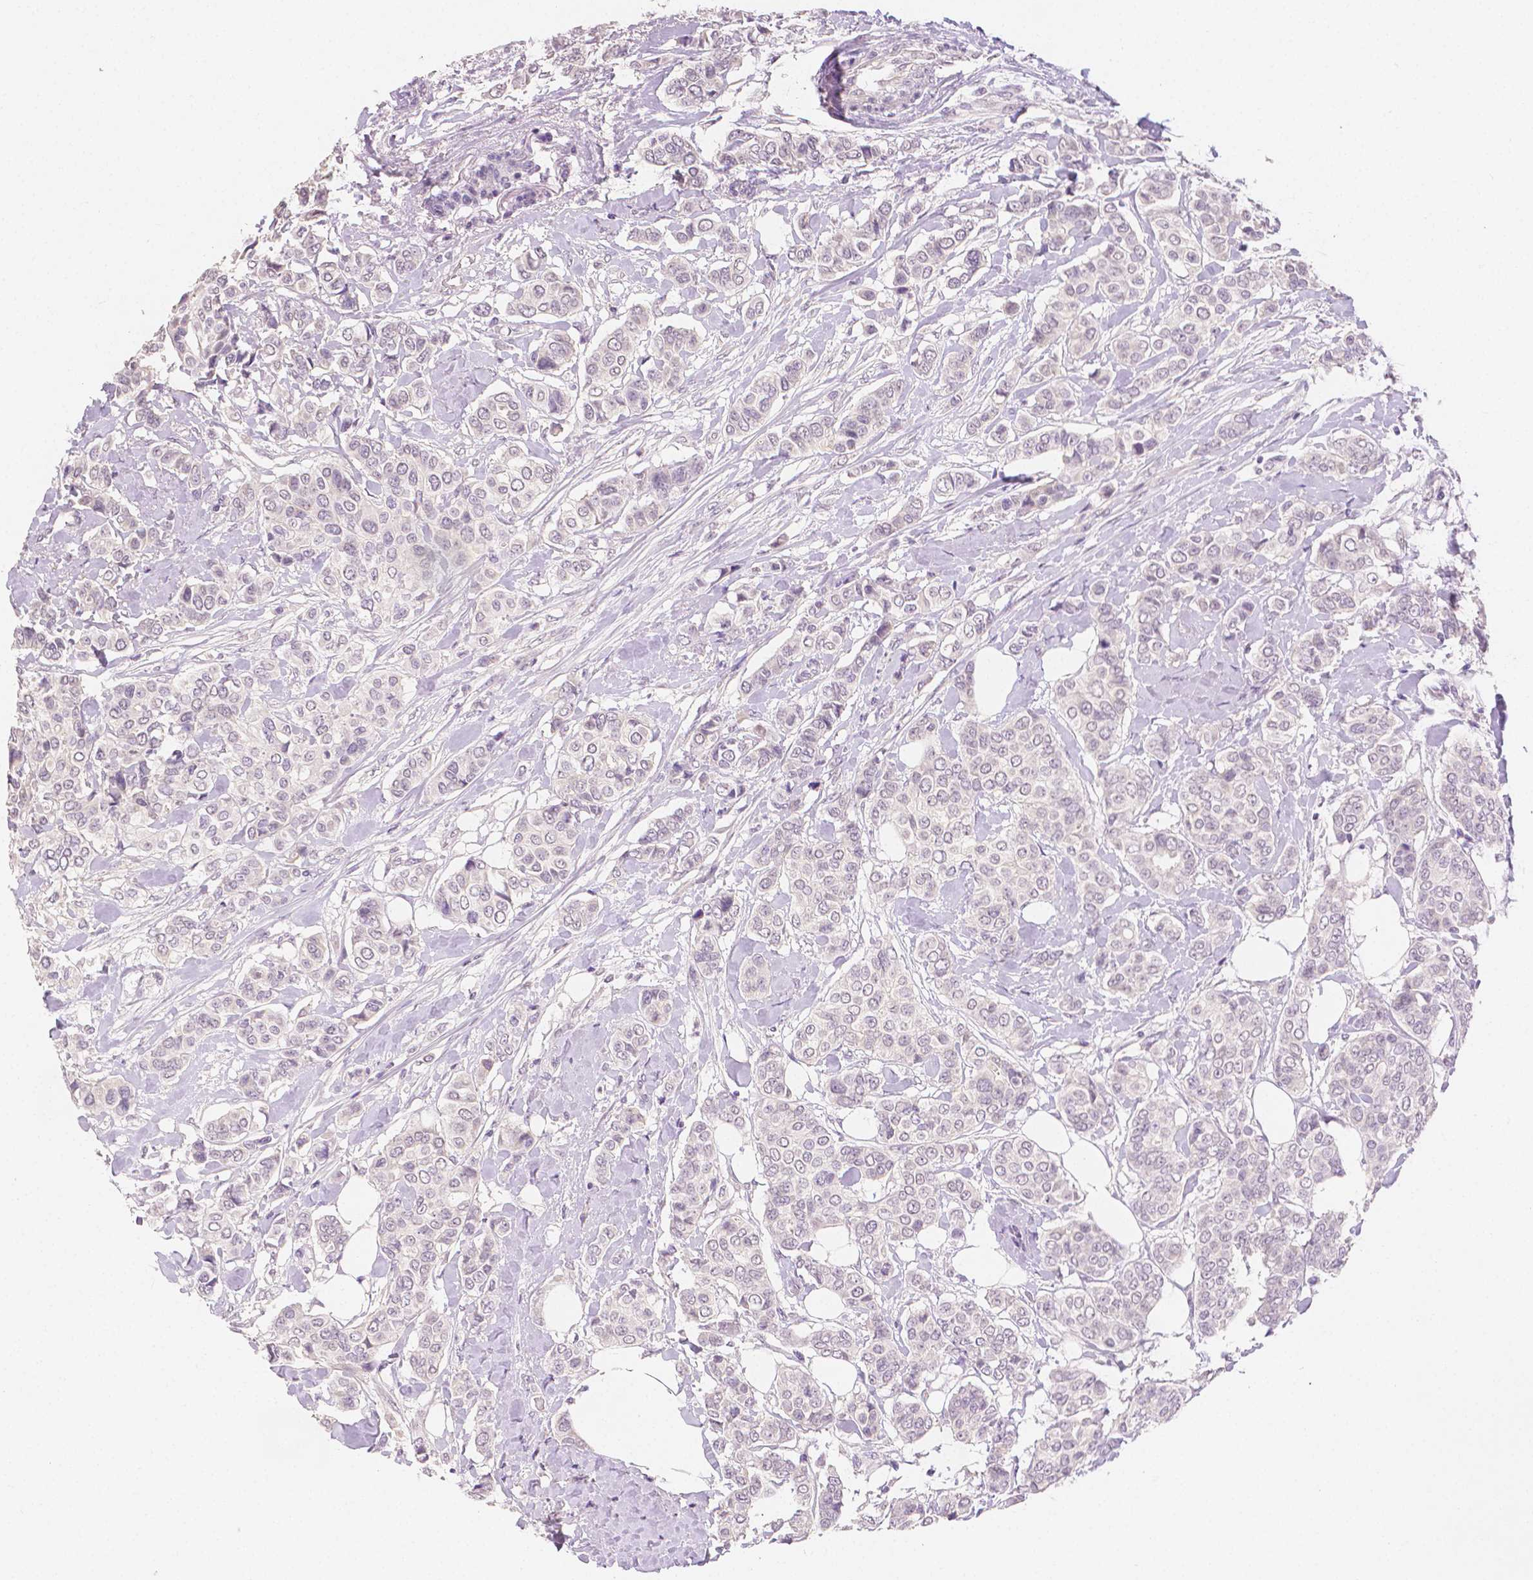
{"staining": {"intensity": "weak", "quantity": "<25%", "location": "nuclear"}, "tissue": "breast cancer", "cell_type": "Tumor cells", "image_type": "cancer", "snomed": [{"axis": "morphology", "description": "Lobular carcinoma"}, {"axis": "topography", "description": "Breast"}], "caption": "A high-resolution photomicrograph shows IHC staining of breast cancer (lobular carcinoma), which shows no significant staining in tumor cells.", "gene": "TGM1", "patient": {"sex": "female", "age": 51}}